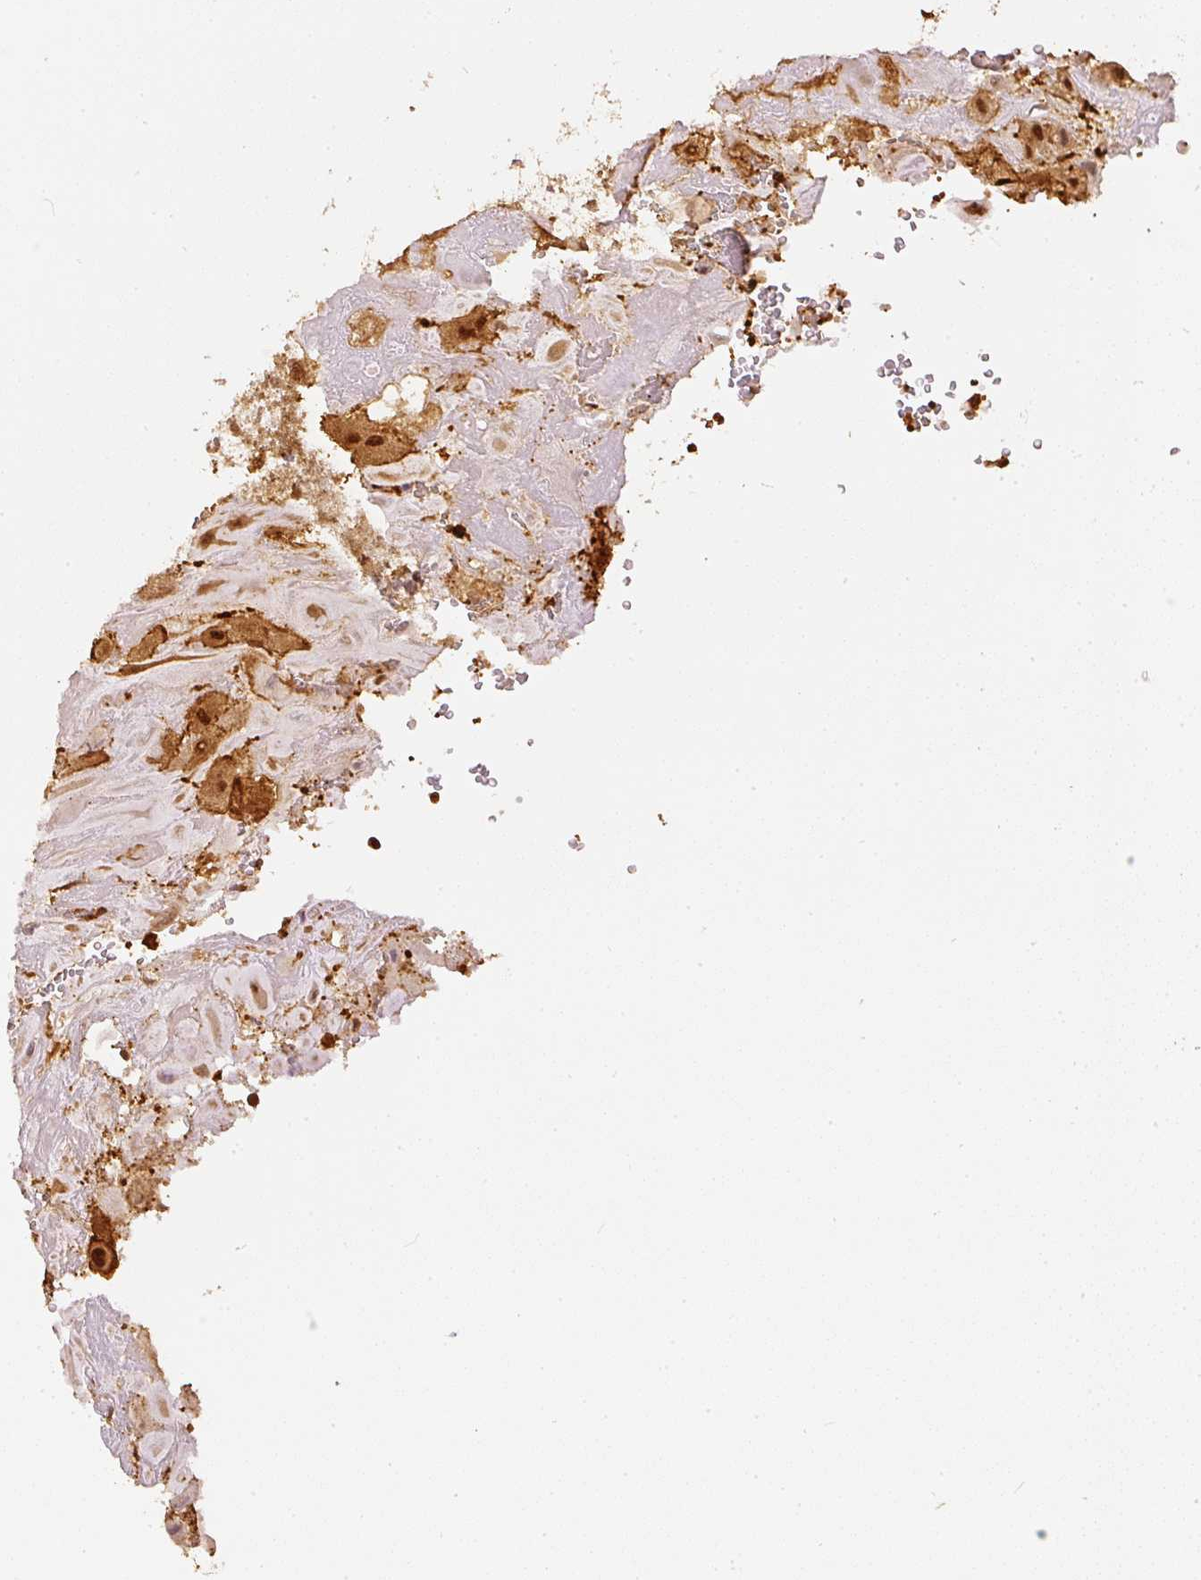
{"staining": {"intensity": "strong", "quantity": ">75%", "location": "cytoplasmic/membranous,nuclear"}, "tissue": "placenta", "cell_type": "Decidual cells", "image_type": "normal", "snomed": [{"axis": "morphology", "description": "Normal tissue, NOS"}, {"axis": "topography", "description": "Placenta"}], "caption": "DAB immunohistochemical staining of benign human placenta shows strong cytoplasmic/membranous,nuclear protein expression in approximately >75% of decidual cells.", "gene": "PFN1", "patient": {"sex": "female", "age": 32}}